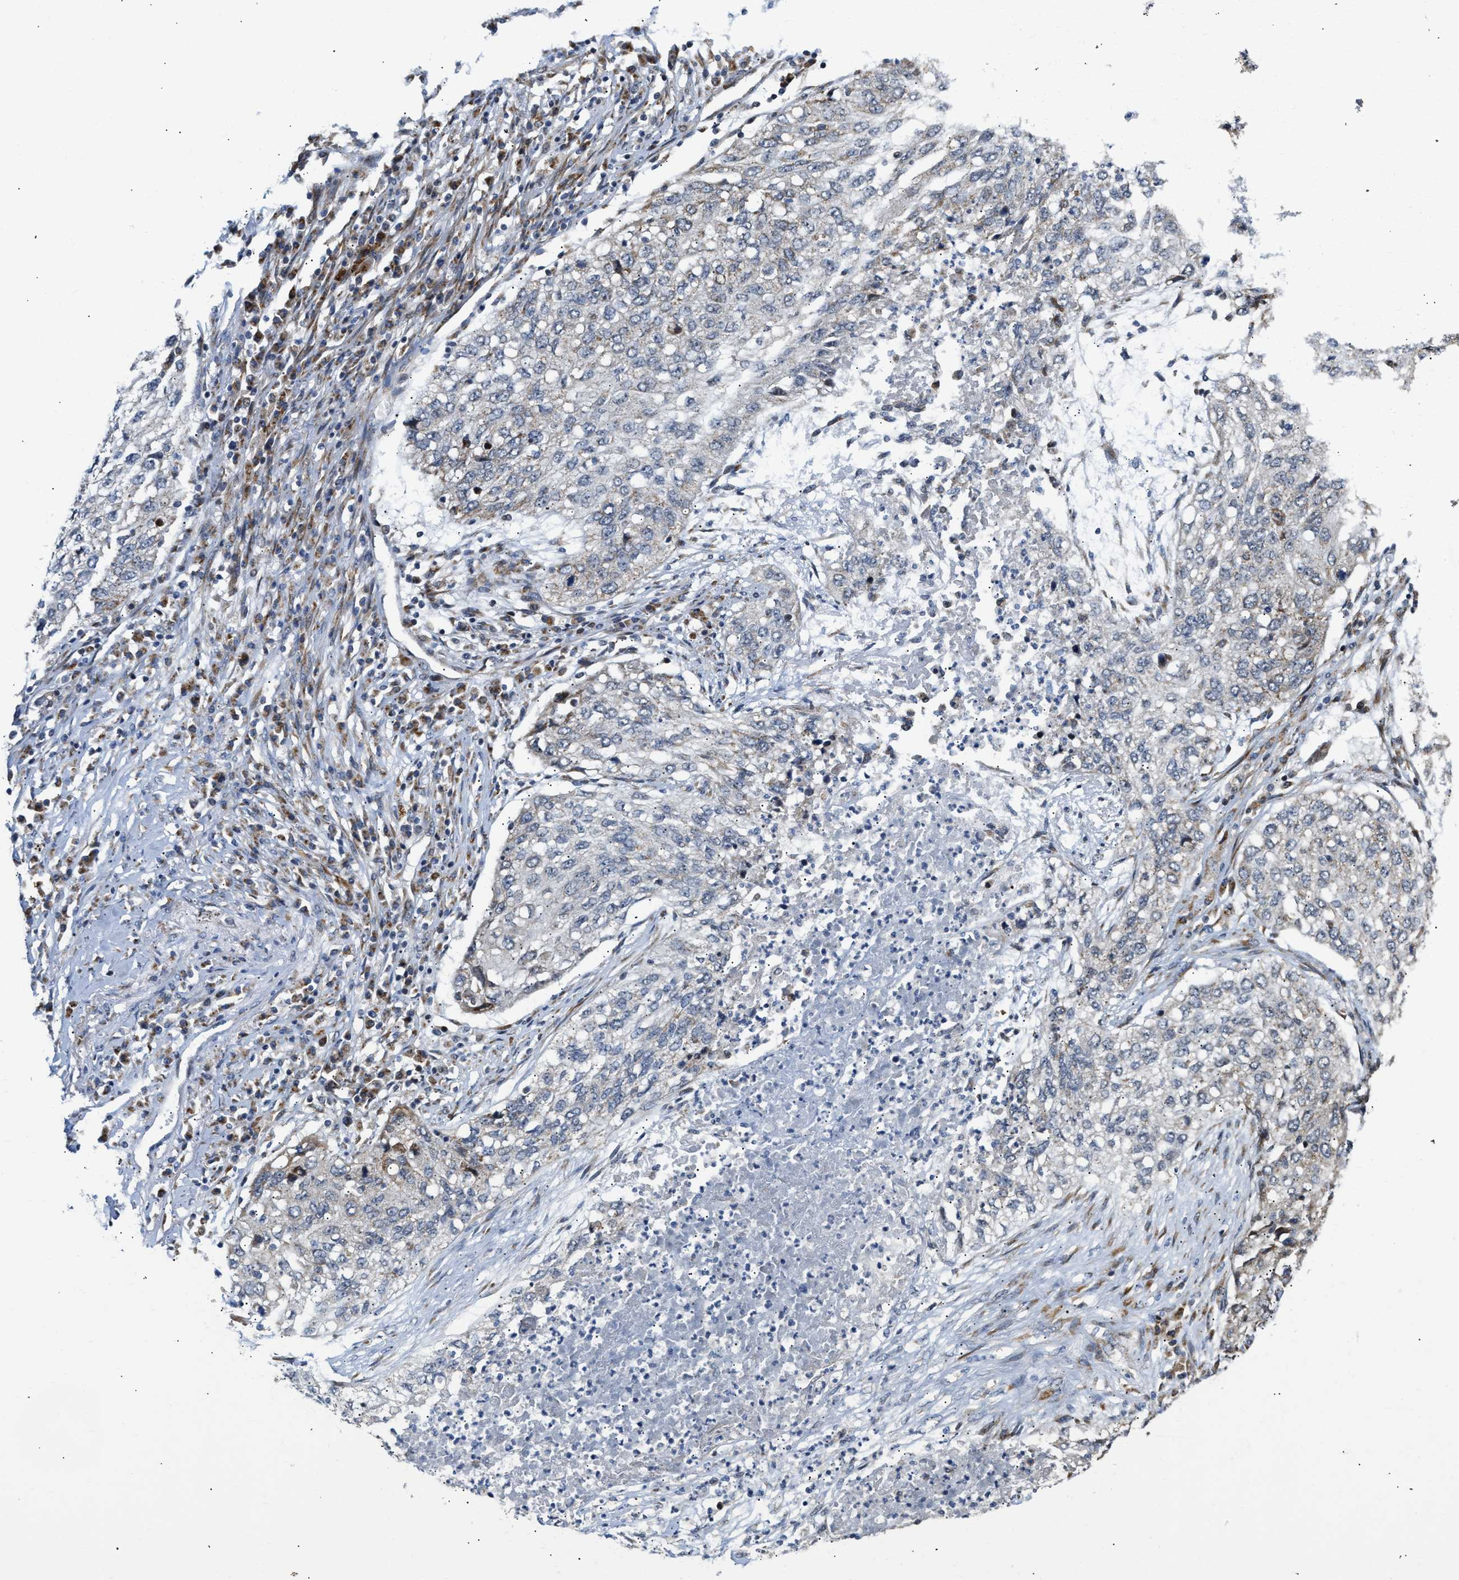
{"staining": {"intensity": "weak", "quantity": "<25%", "location": "cytoplasmic/membranous"}, "tissue": "lung cancer", "cell_type": "Tumor cells", "image_type": "cancer", "snomed": [{"axis": "morphology", "description": "Squamous cell carcinoma, NOS"}, {"axis": "topography", "description": "Lung"}], "caption": "Immunohistochemistry photomicrograph of neoplastic tissue: human lung cancer stained with DAB exhibits no significant protein positivity in tumor cells.", "gene": "DEPTOR", "patient": {"sex": "female", "age": 63}}